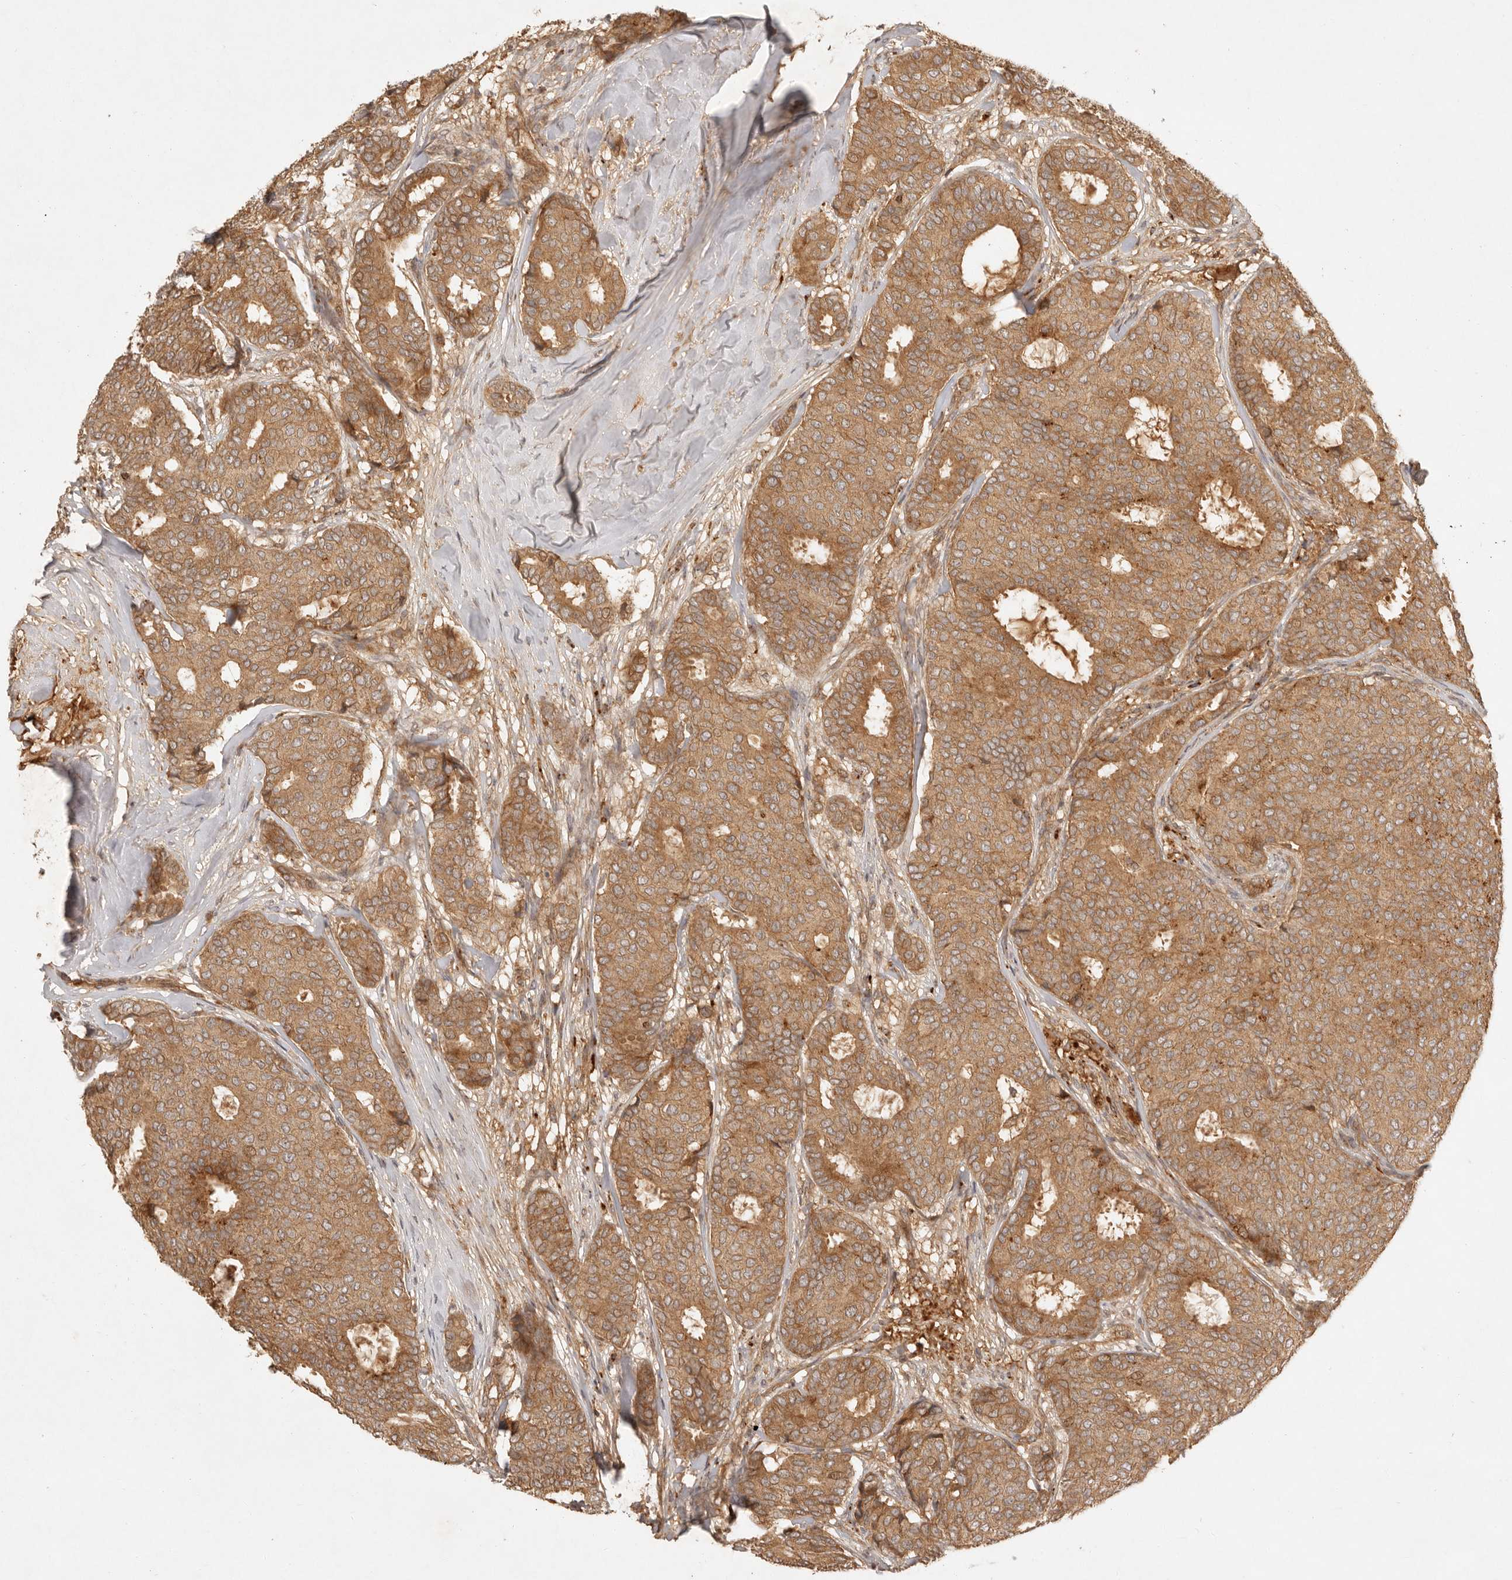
{"staining": {"intensity": "moderate", "quantity": ">75%", "location": "cytoplasmic/membranous"}, "tissue": "breast cancer", "cell_type": "Tumor cells", "image_type": "cancer", "snomed": [{"axis": "morphology", "description": "Duct carcinoma"}, {"axis": "topography", "description": "Breast"}], "caption": "A brown stain highlights moderate cytoplasmic/membranous expression of a protein in infiltrating ductal carcinoma (breast) tumor cells.", "gene": "ANKRD61", "patient": {"sex": "female", "age": 75}}